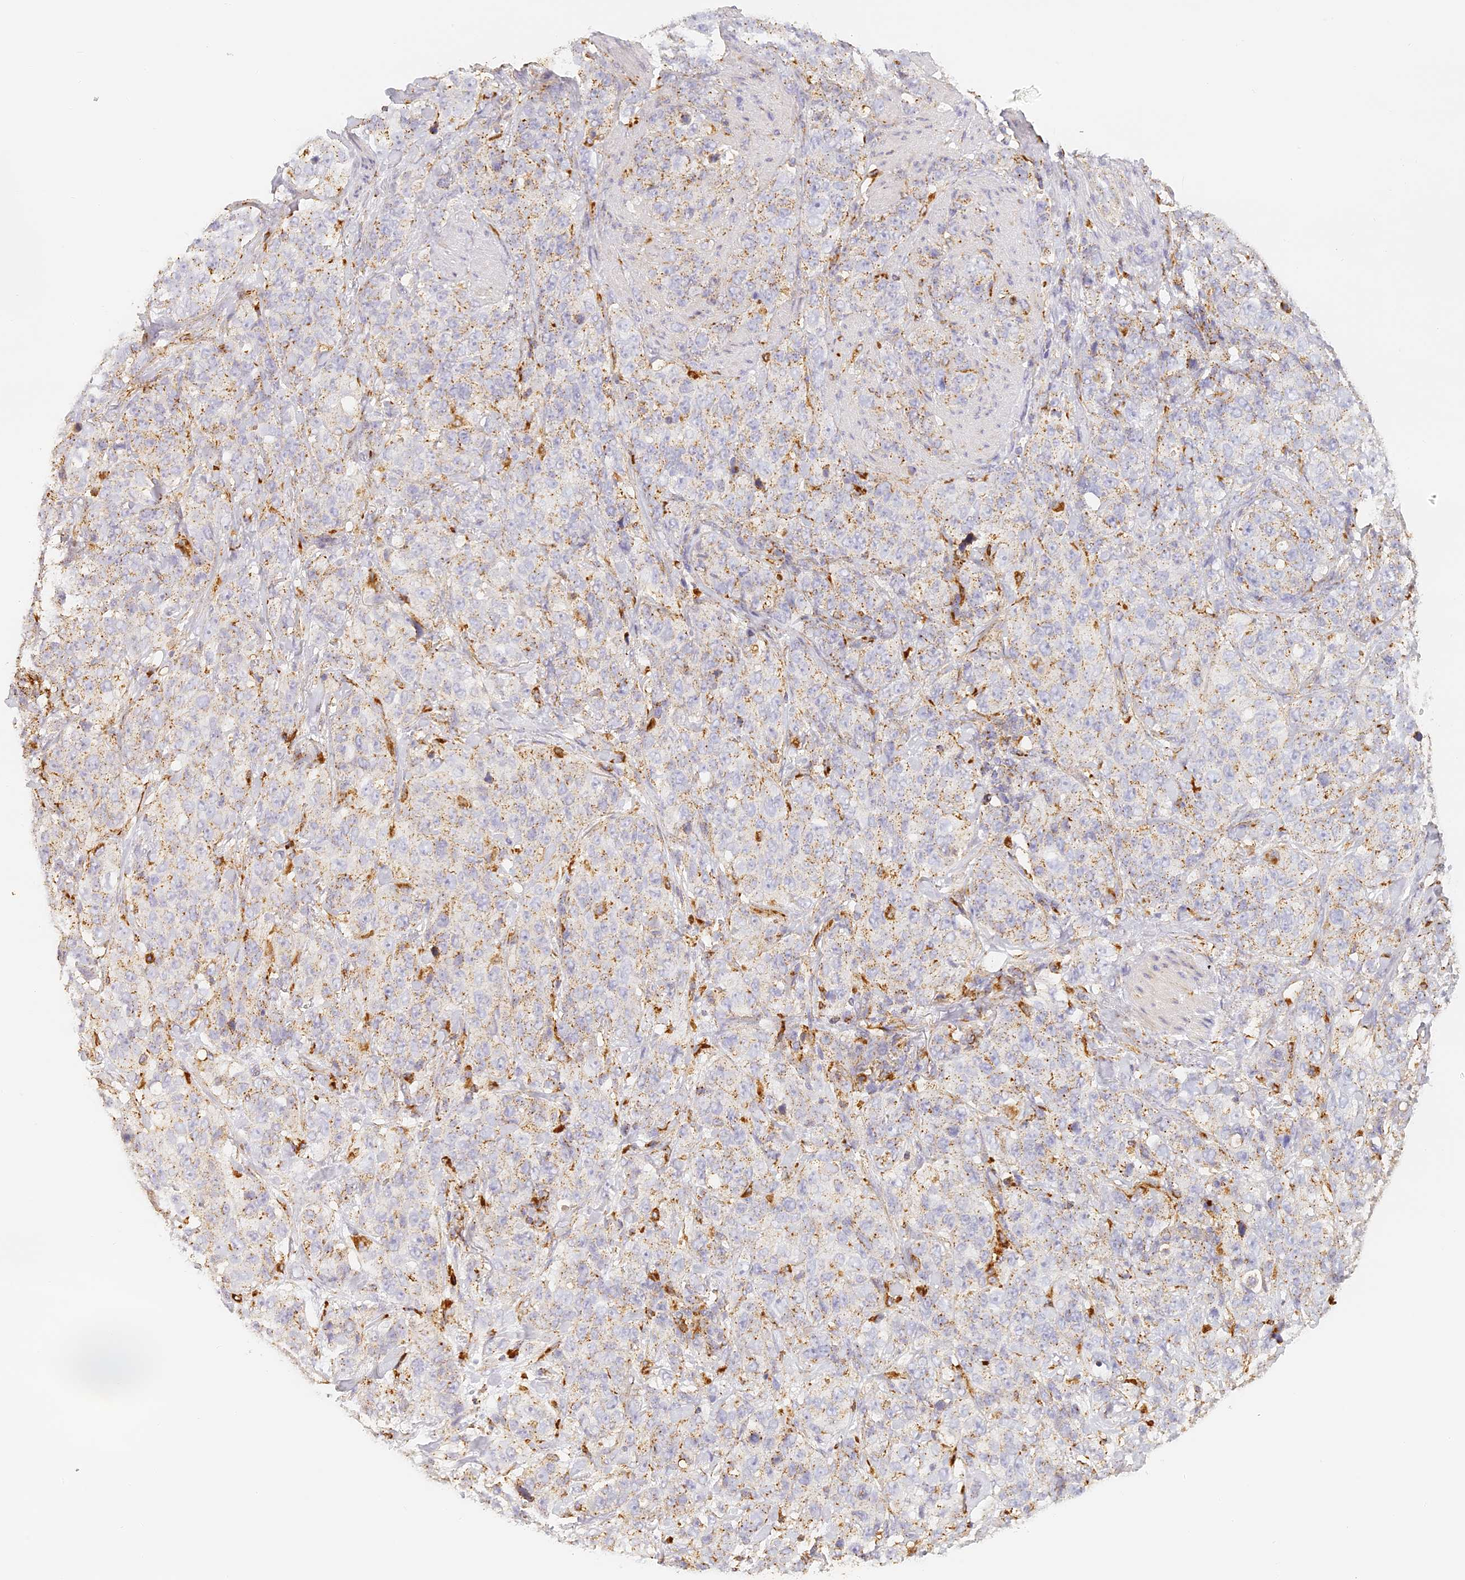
{"staining": {"intensity": "weak", "quantity": ">75%", "location": "cytoplasmic/membranous"}, "tissue": "stomach cancer", "cell_type": "Tumor cells", "image_type": "cancer", "snomed": [{"axis": "morphology", "description": "Adenocarcinoma, NOS"}, {"axis": "topography", "description": "Stomach"}], "caption": "DAB (3,3'-diaminobenzidine) immunohistochemical staining of stomach cancer (adenocarcinoma) exhibits weak cytoplasmic/membranous protein expression in approximately >75% of tumor cells. (IHC, brightfield microscopy, high magnification).", "gene": "LAMP2", "patient": {"sex": "male", "age": 48}}